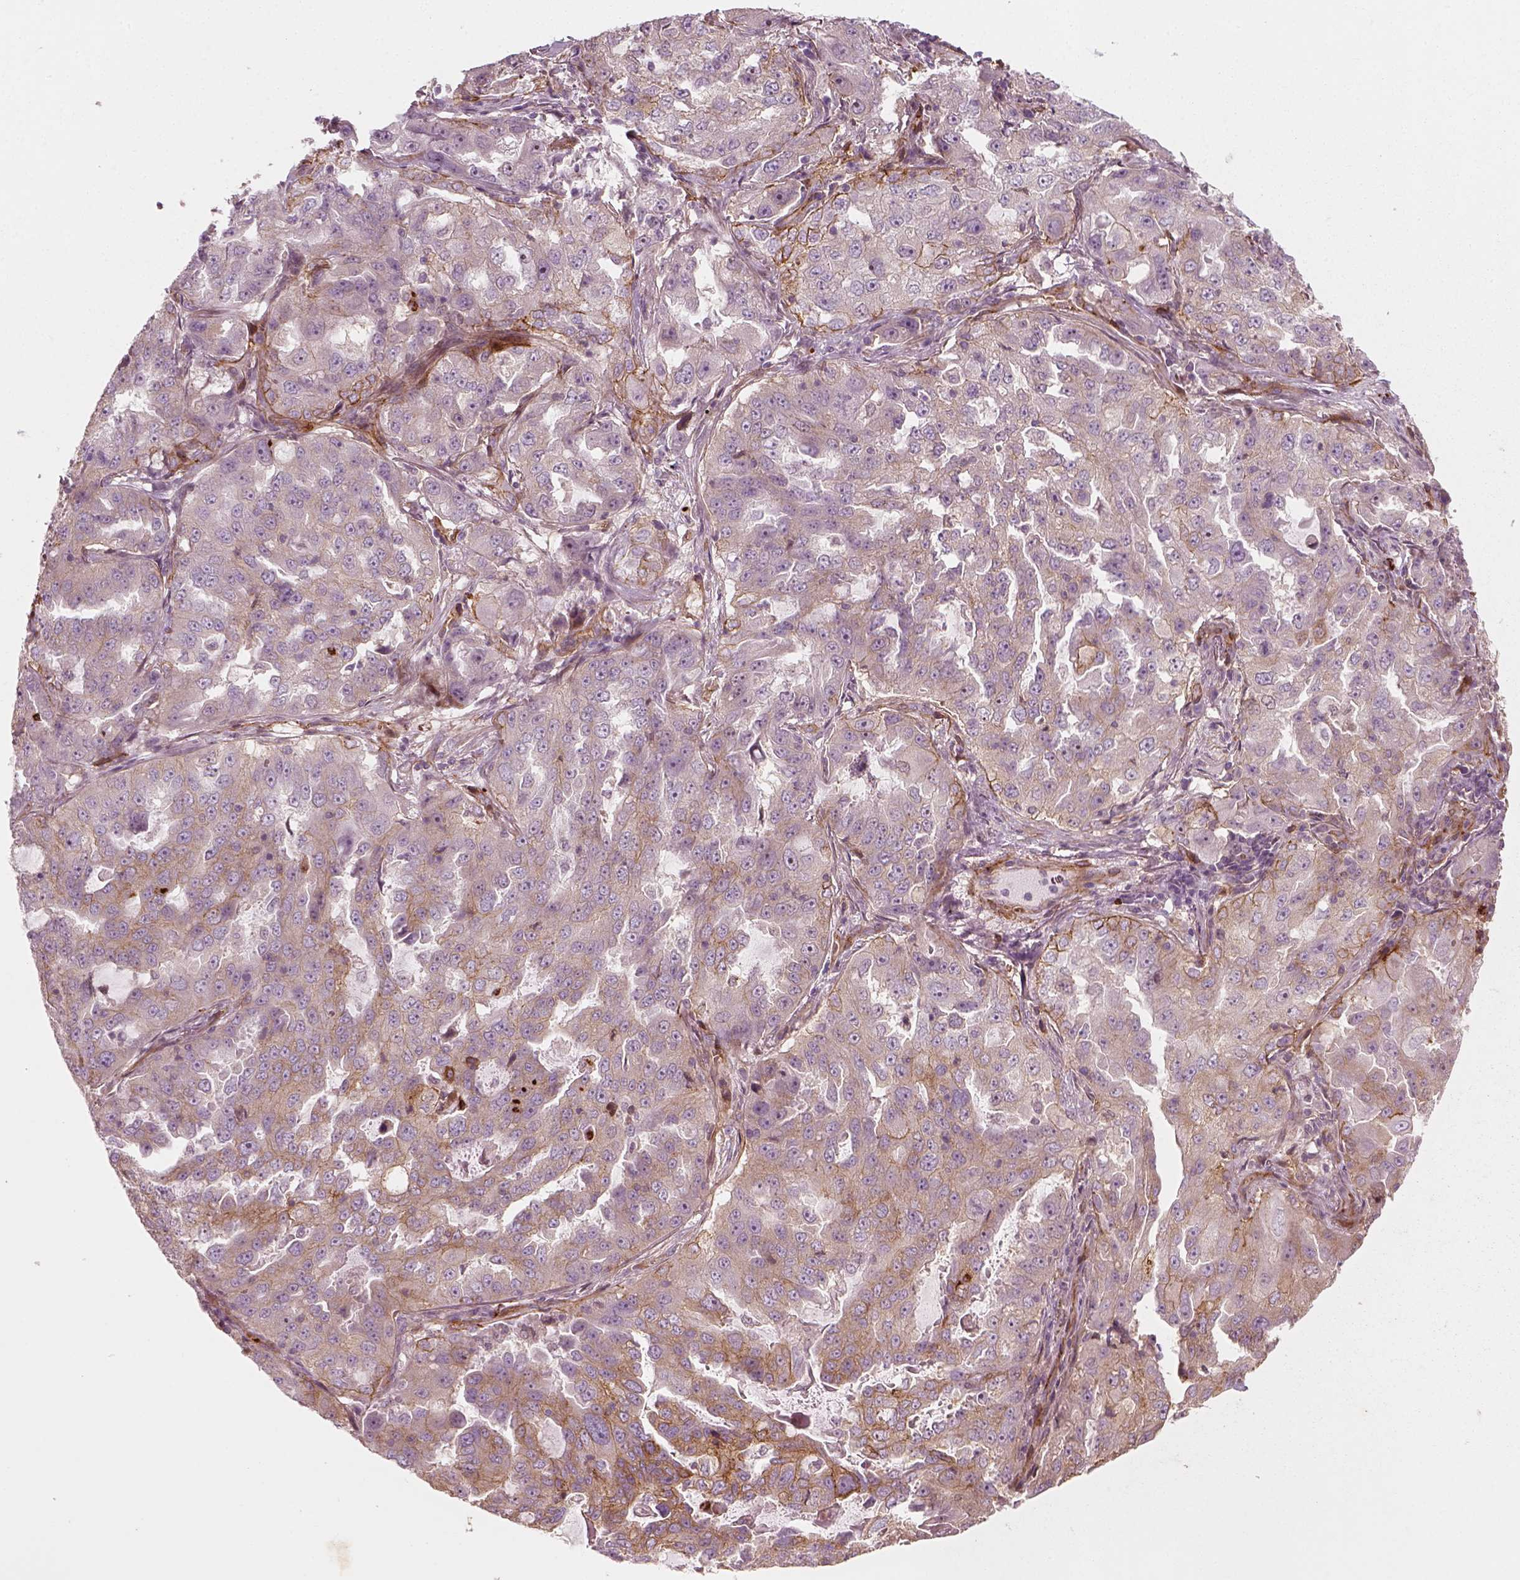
{"staining": {"intensity": "moderate", "quantity": "<25%", "location": "cytoplasmic/membranous"}, "tissue": "lung cancer", "cell_type": "Tumor cells", "image_type": "cancer", "snomed": [{"axis": "morphology", "description": "Adenocarcinoma, NOS"}, {"axis": "topography", "description": "Lung"}], "caption": "Moderate cytoplasmic/membranous protein positivity is present in about <25% of tumor cells in lung adenocarcinoma. The staining is performed using DAB brown chromogen to label protein expression. The nuclei are counter-stained blue using hematoxylin.", "gene": "NPTN", "patient": {"sex": "female", "age": 61}}